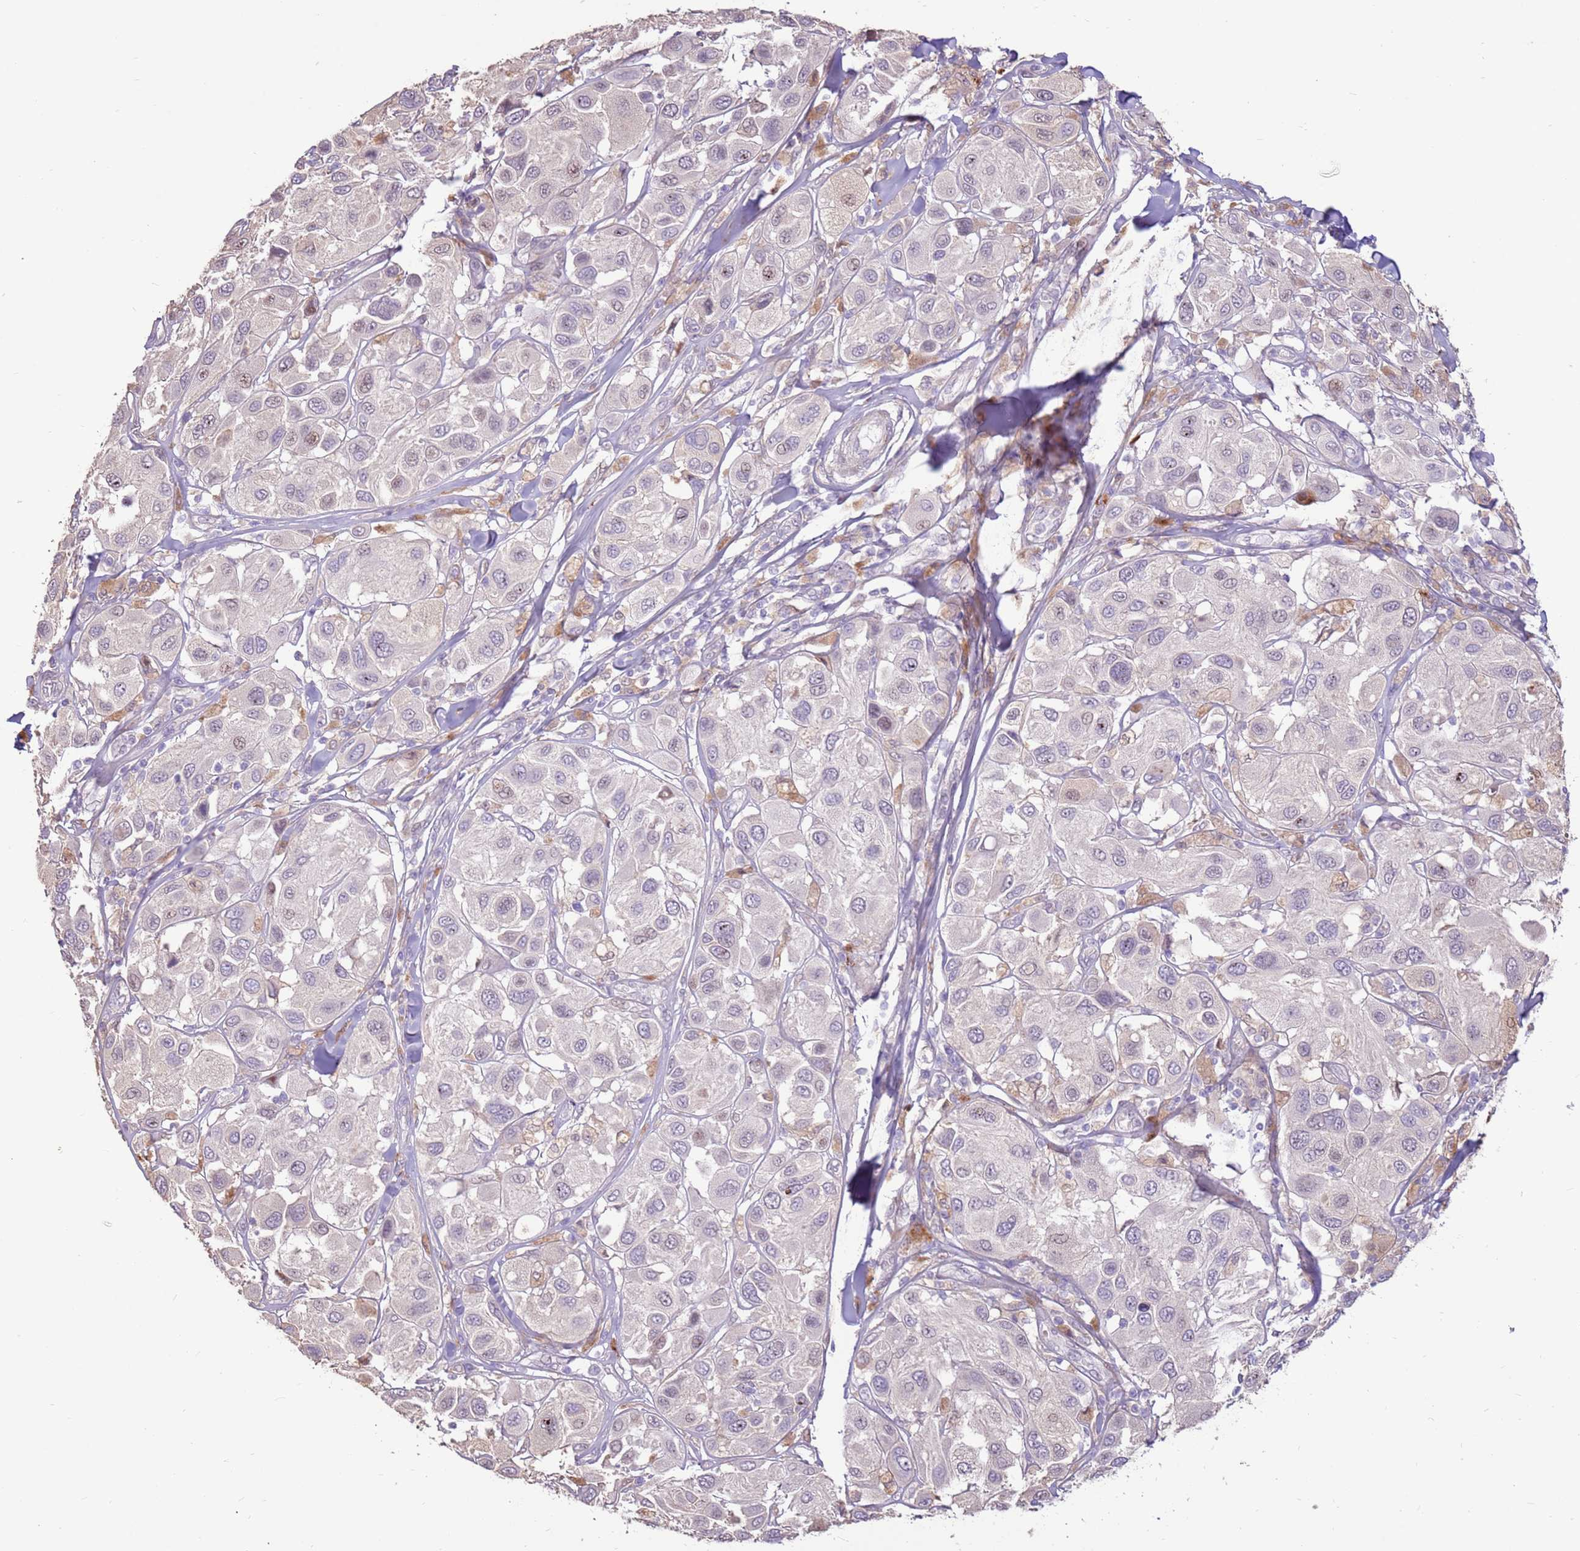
{"staining": {"intensity": "negative", "quantity": "none", "location": "none"}, "tissue": "melanoma", "cell_type": "Tumor cells", "image_type": "cancer", "snomed": [{"axis": "morphology", "description": "Malignant melanoma, Metastatic site"}, {"axis": "topography", "description": "Skin"}], "caption": "IHC histopathology image of melanoma stained for a protein (brown), which displays no expression in tumor cells.", "gene": "LGI4", "patient": {"sex": "male", "age": 41}}